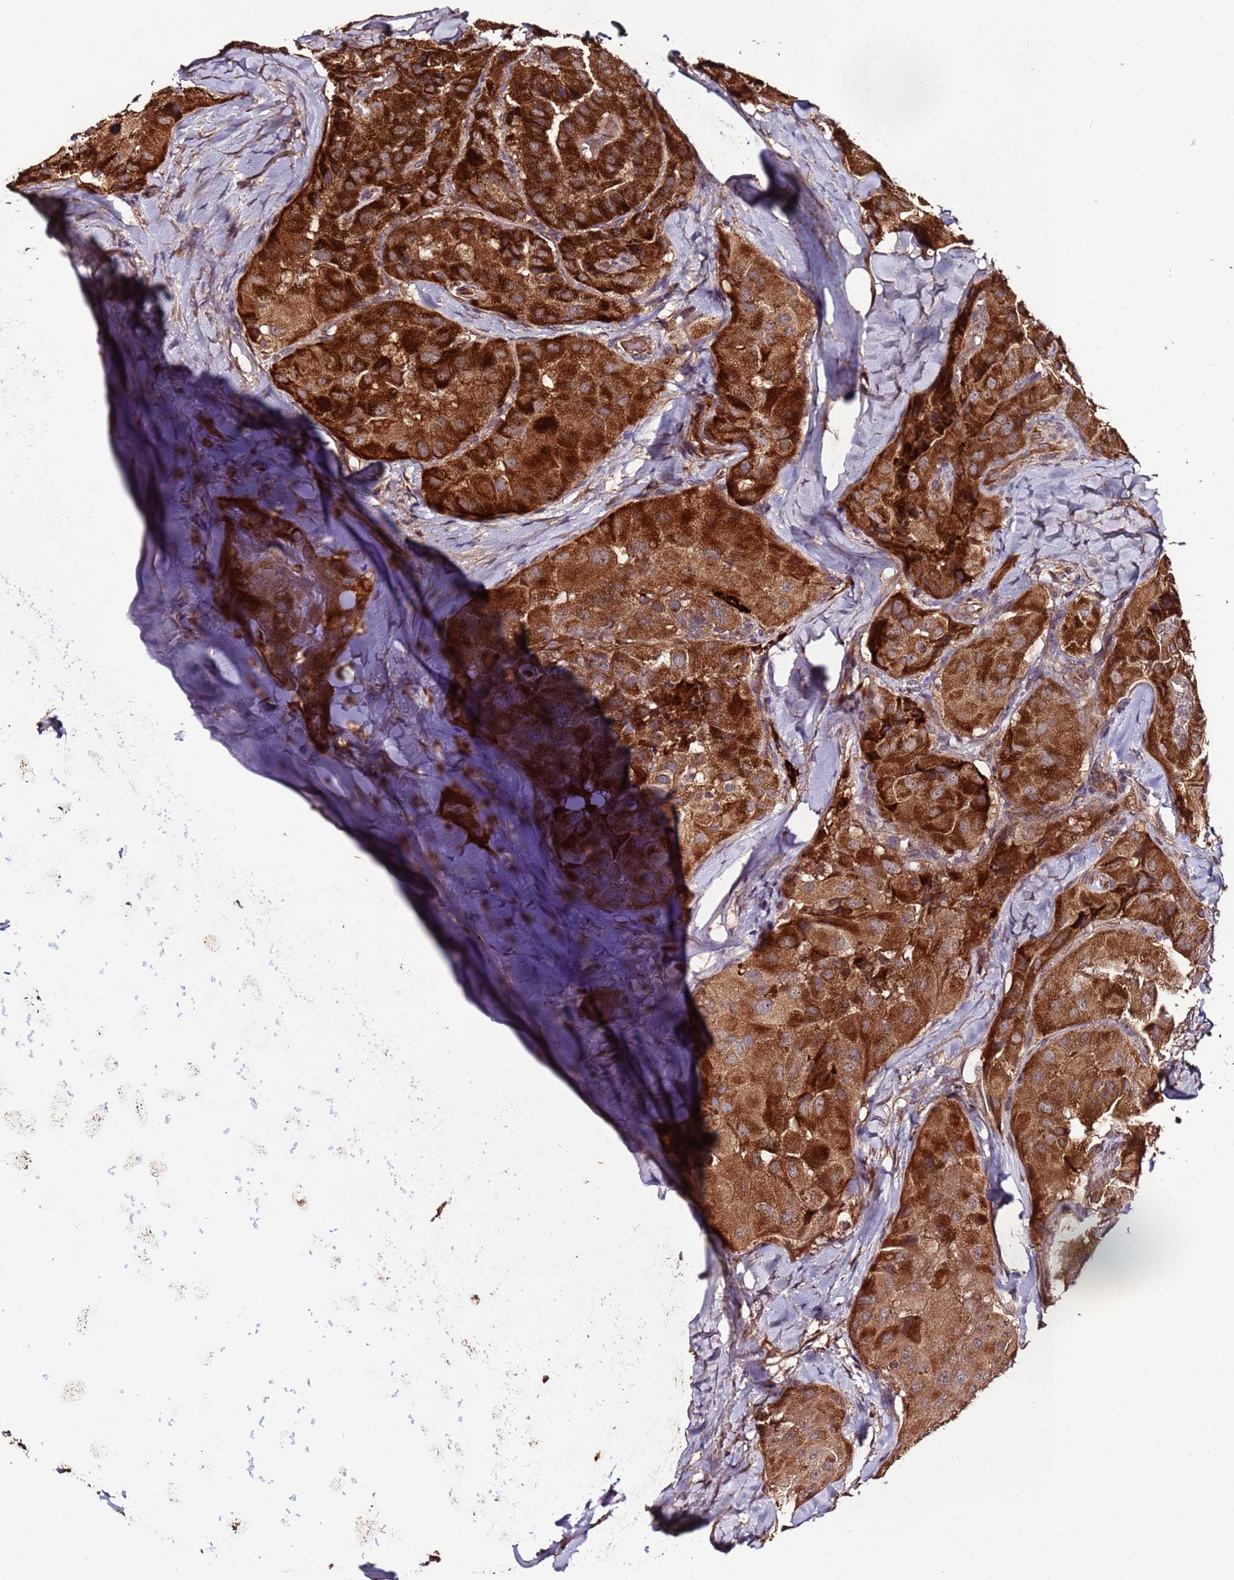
{"staining": {"intensity": "strong", "quantity": ">75%", "location": "cytoplasmic/membranous"}, "tissue": "thyroid cancer", "cell_type": "Tumor cells", "image_type": "cancer", "snomed": [{"axis": "morphology", "description": "Normal tissue, NOS"}, {"axis": "morphology", "description": "Papillary adenocarcinoma, NOS"}, {"axis": "topography", "description": "Thyroid gland"}], "caption": "Thyroid cancer (papillary adenocarcinoma) stained for a protein exhibits strong cytoplasmic/membranous positivity in tumor cells. (DAB = brown stain, brightfield microscopy at high magnification).", "gene": "RPS15A", "patient": {"sex": "female", "age": 59}}